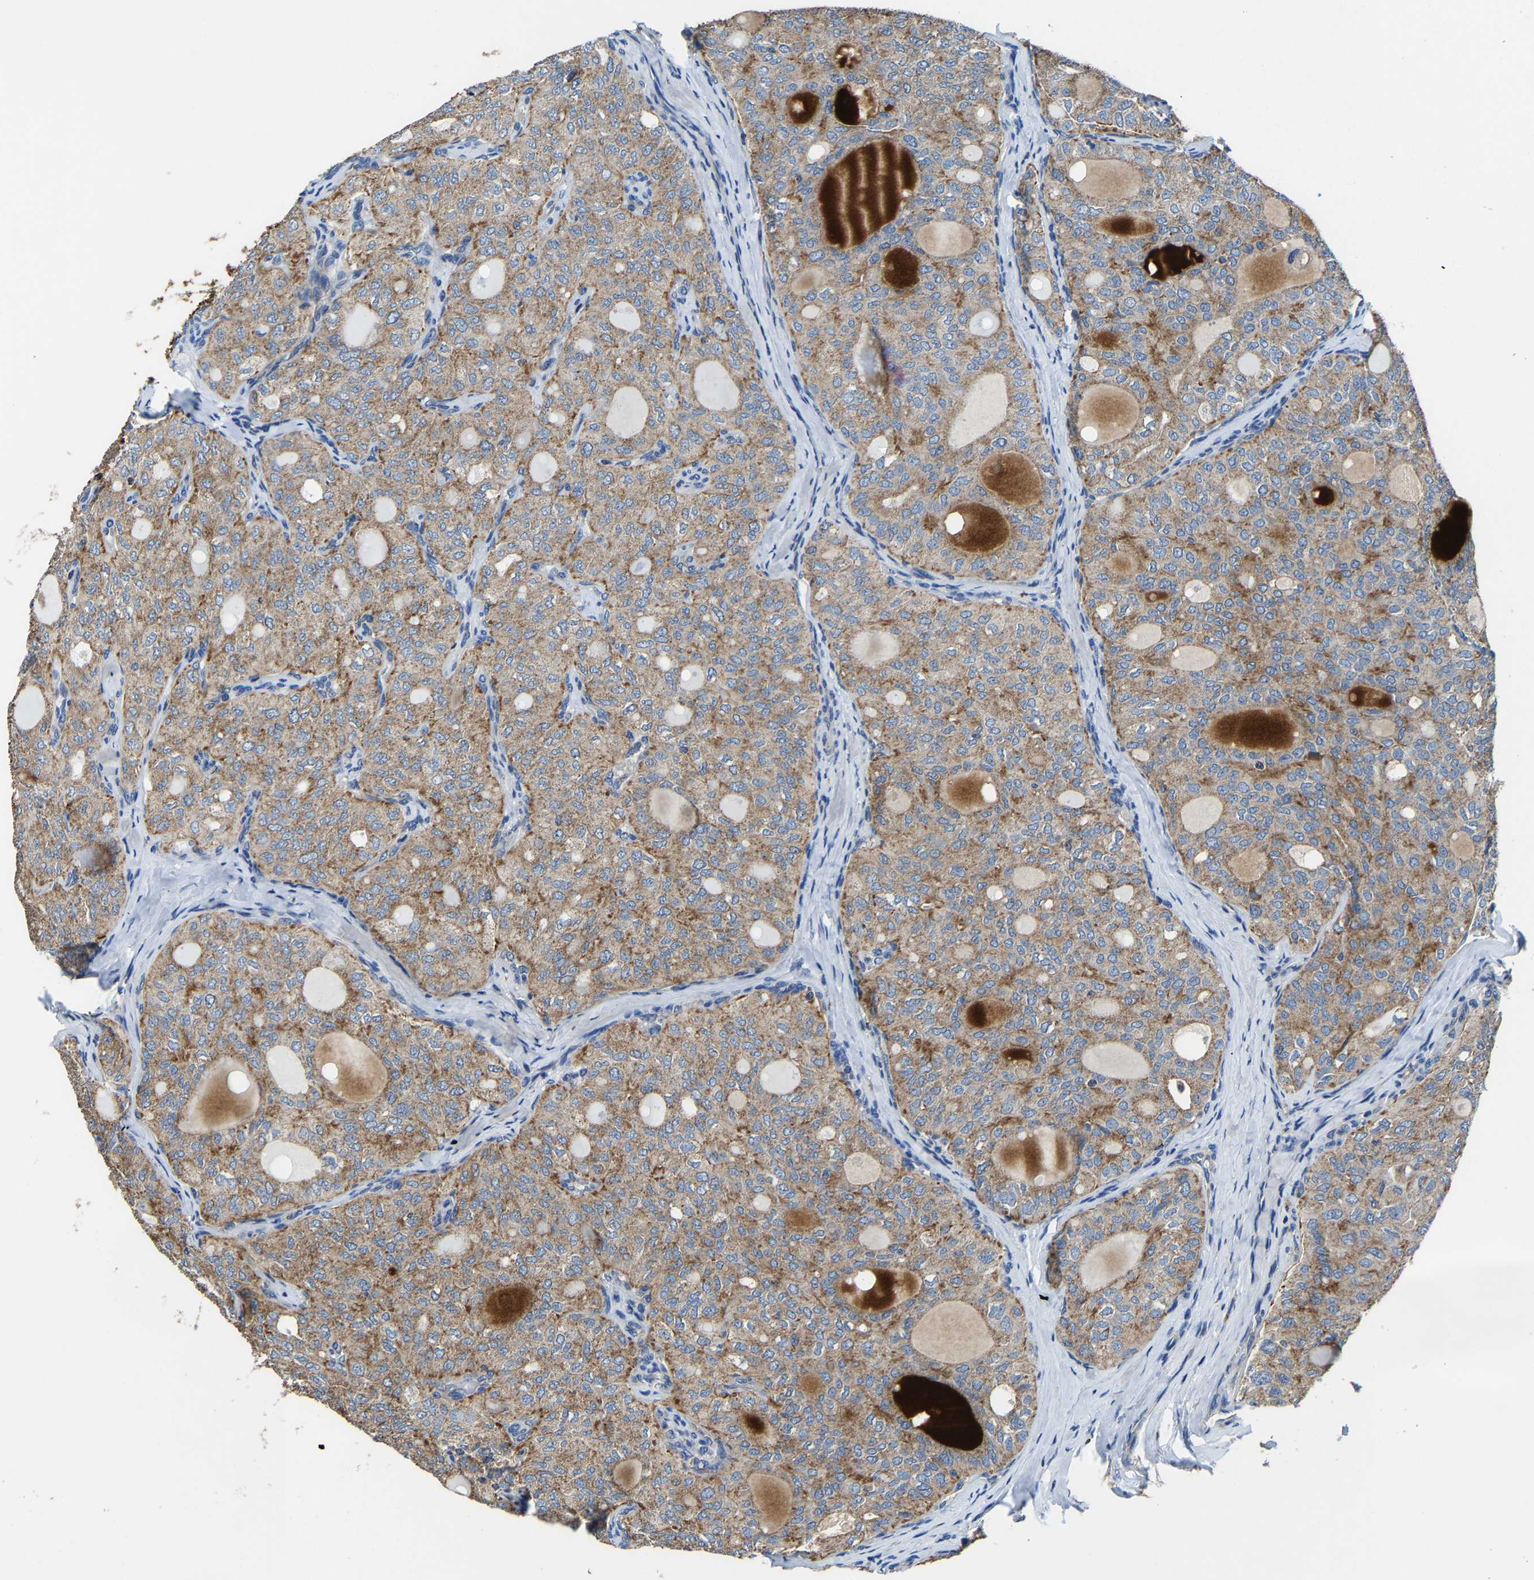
{"staining": {"intensity": "weak", "quantity": ">75%", "location": "cytoplasmic/membranous"}, "tissue": "thyroid cancer", "cell_type": "Tumor cells", "image_type": "cancer", "snomed": [{"axis": "morphology", "description": "Follicular adenoma carcinoma, NOS"}, {"axis": "topography", "description": "Thyroid gland"}], "caption": "A low amount of weak cytoplasmic/membranous staining is present in about >75% of tumor cells in follicular adenoma carcinoma (thyroid) tissue. The staining was performed using DAB (3,3'-diaminobenzidine) to visualize the protein expression in brown, while the nuclei were stained in blue with hematoxylin (Magnification: 20x).", "gene": "AGK", "patient": {"sex": "male", "age": 75}}